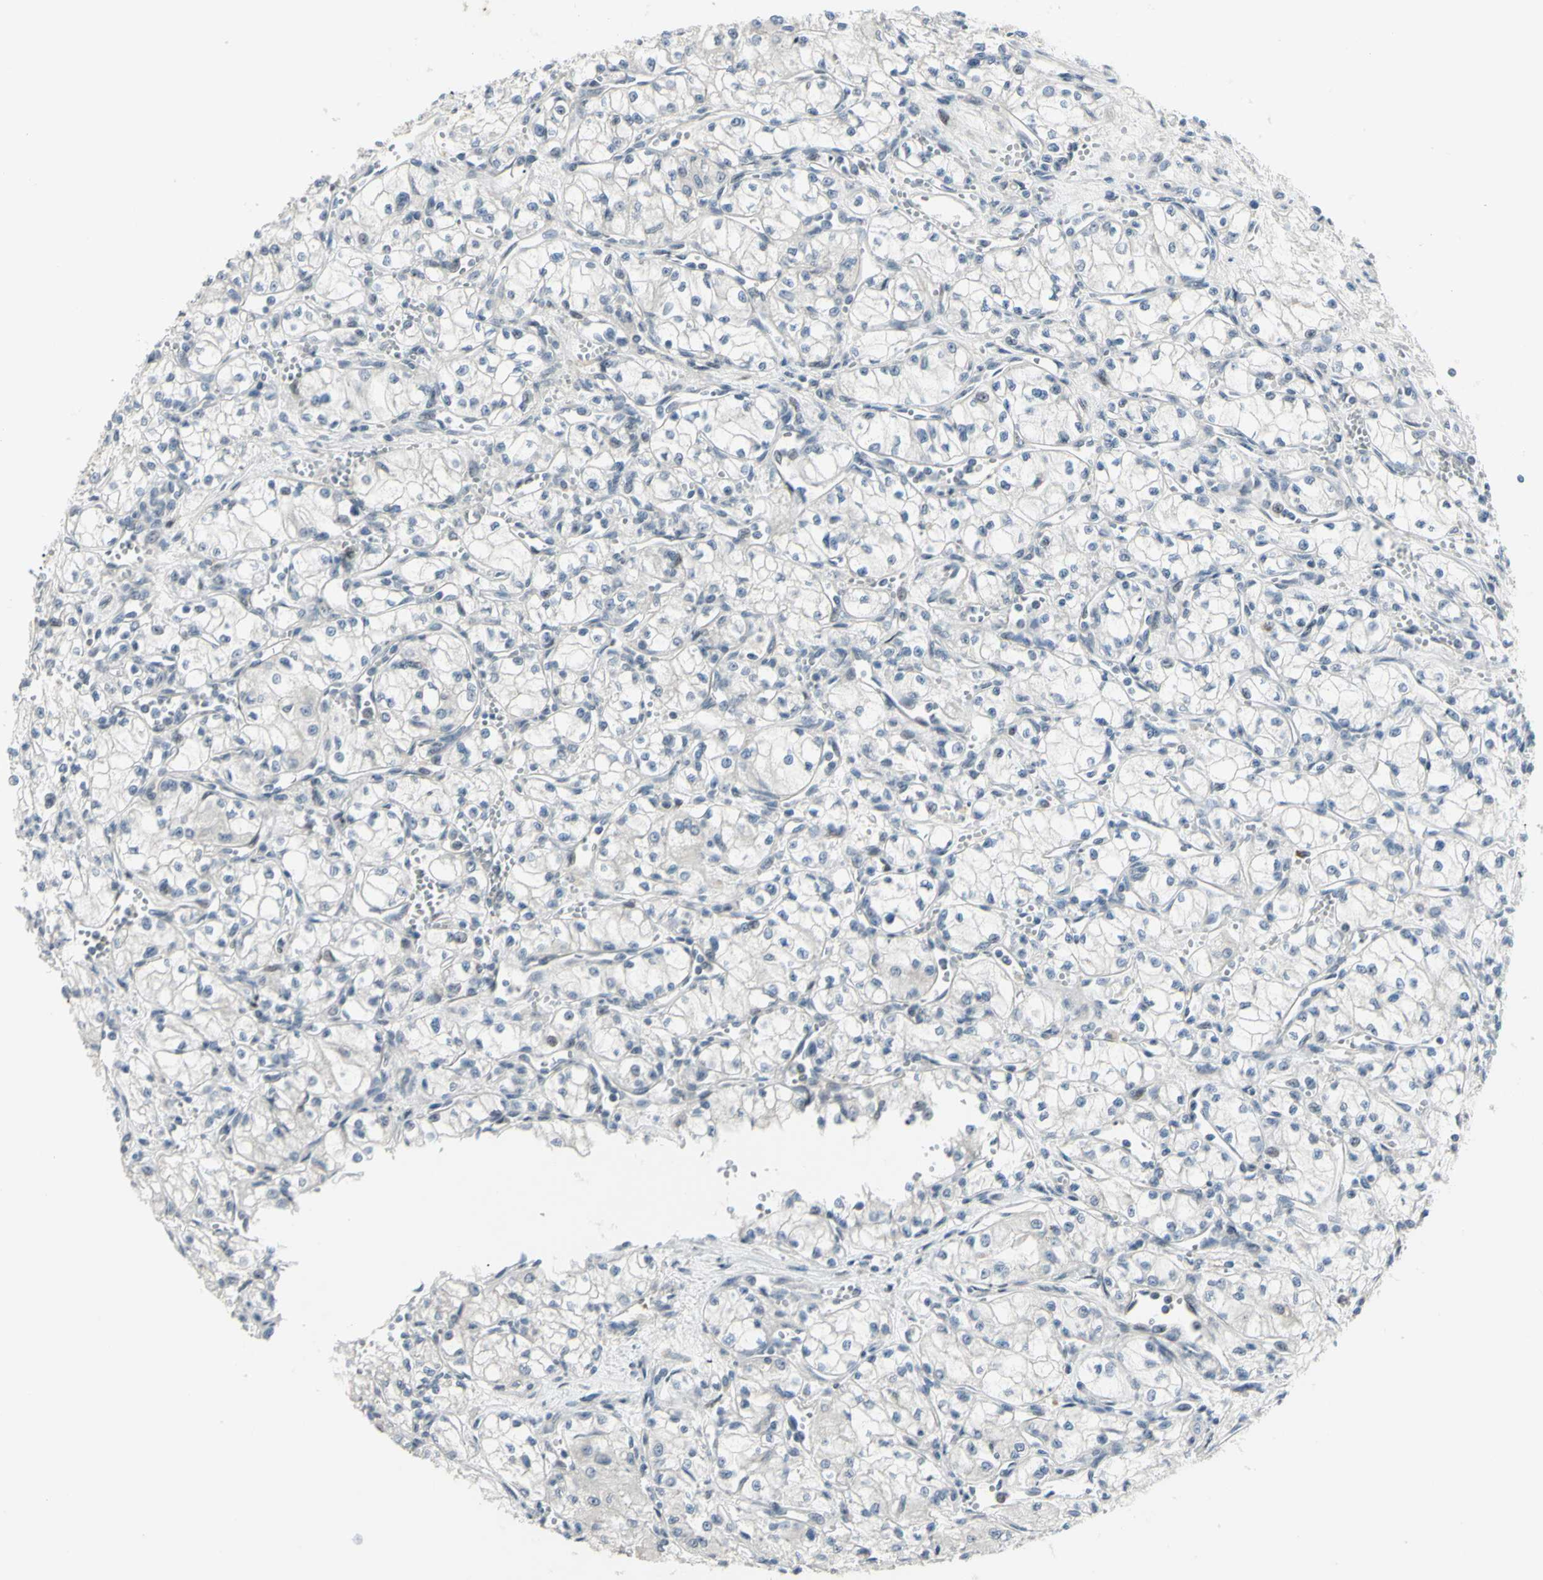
{"staining": {"intensity": "negative", "quantity": "none", "location": "none"}, "tissue": "renal cancer", "cell_type": "Tumor cells", "image_type": "cancer", "snomed": [{"axis": "morphology", "description": "Normal tissue, NOS"}, {"axis": "morphology", "description": "Adenocarcinoma, NOS"}, {"axis": "topography", "description": "Kidney"}], "caption": "Protein analysis of renal adenocarcinoma displays no significant positivity in tumor cells.", "gene": "ETNK1", "patient": {"sex": "male", "age": 59}}